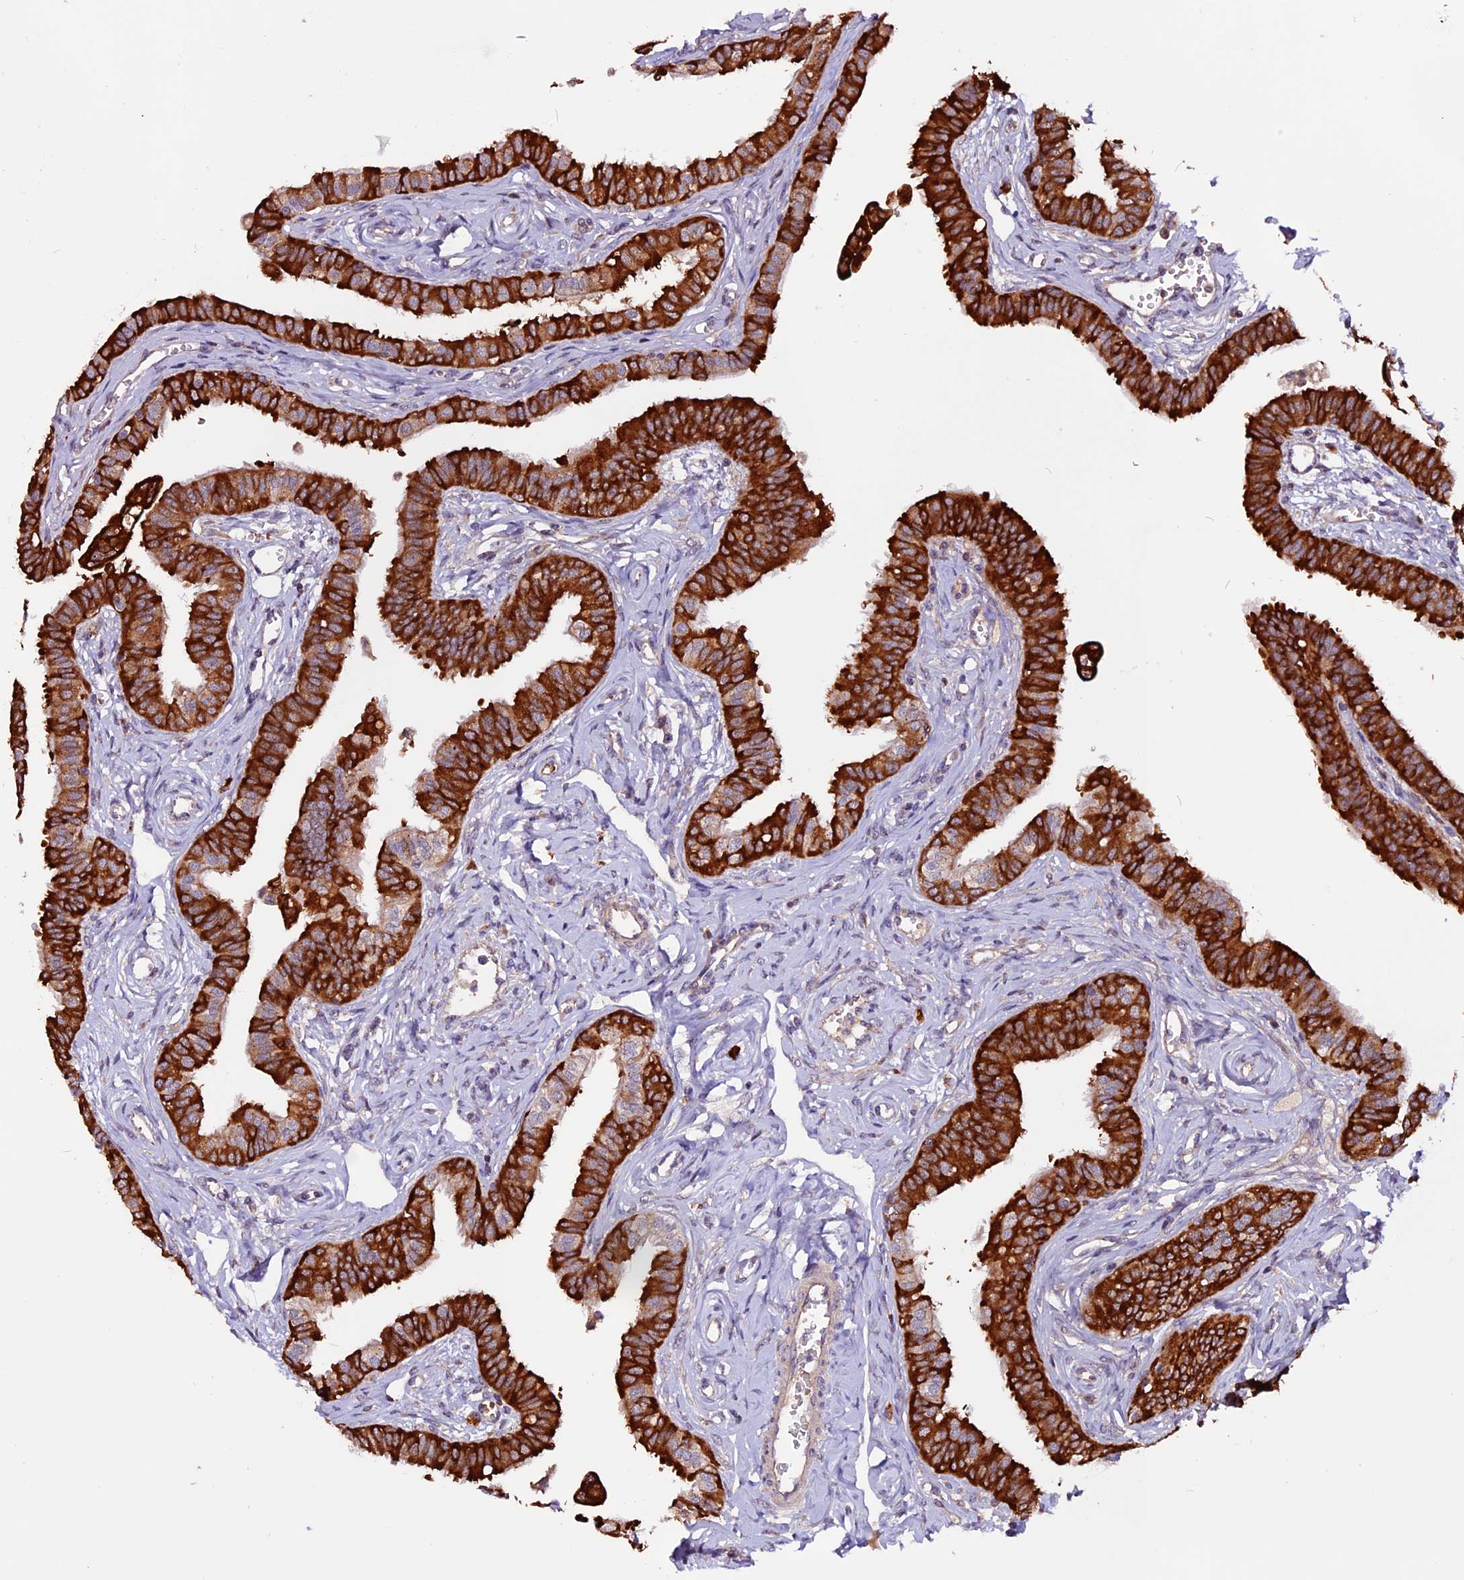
{"staining": {"intensity": "strong", "quantity": ">75%", "location": "cytoplasmic/membranous"}, "tissue": "fallopian tube", "cell_type": "Glandular cells", "image_type": "normal", "snomed": [{"axis": "morphology", "description": "Normal tissue, NOS"}, {"axis": "morphology", "description": "Carcinoma, NOS"}, {"axis": "topography", "description": "Fallopian tube"}, {"axis": "topography", "description": "Ovary"}], "caption": "Approximately >75% of glandular cells in benign human fallopian tube exhibit strong cytoplasmic/membranous protein positivity as visualized by brown immunohistochemical staining.", "gene": "RINL", "patient": {"sex": "female", "age": 59}}